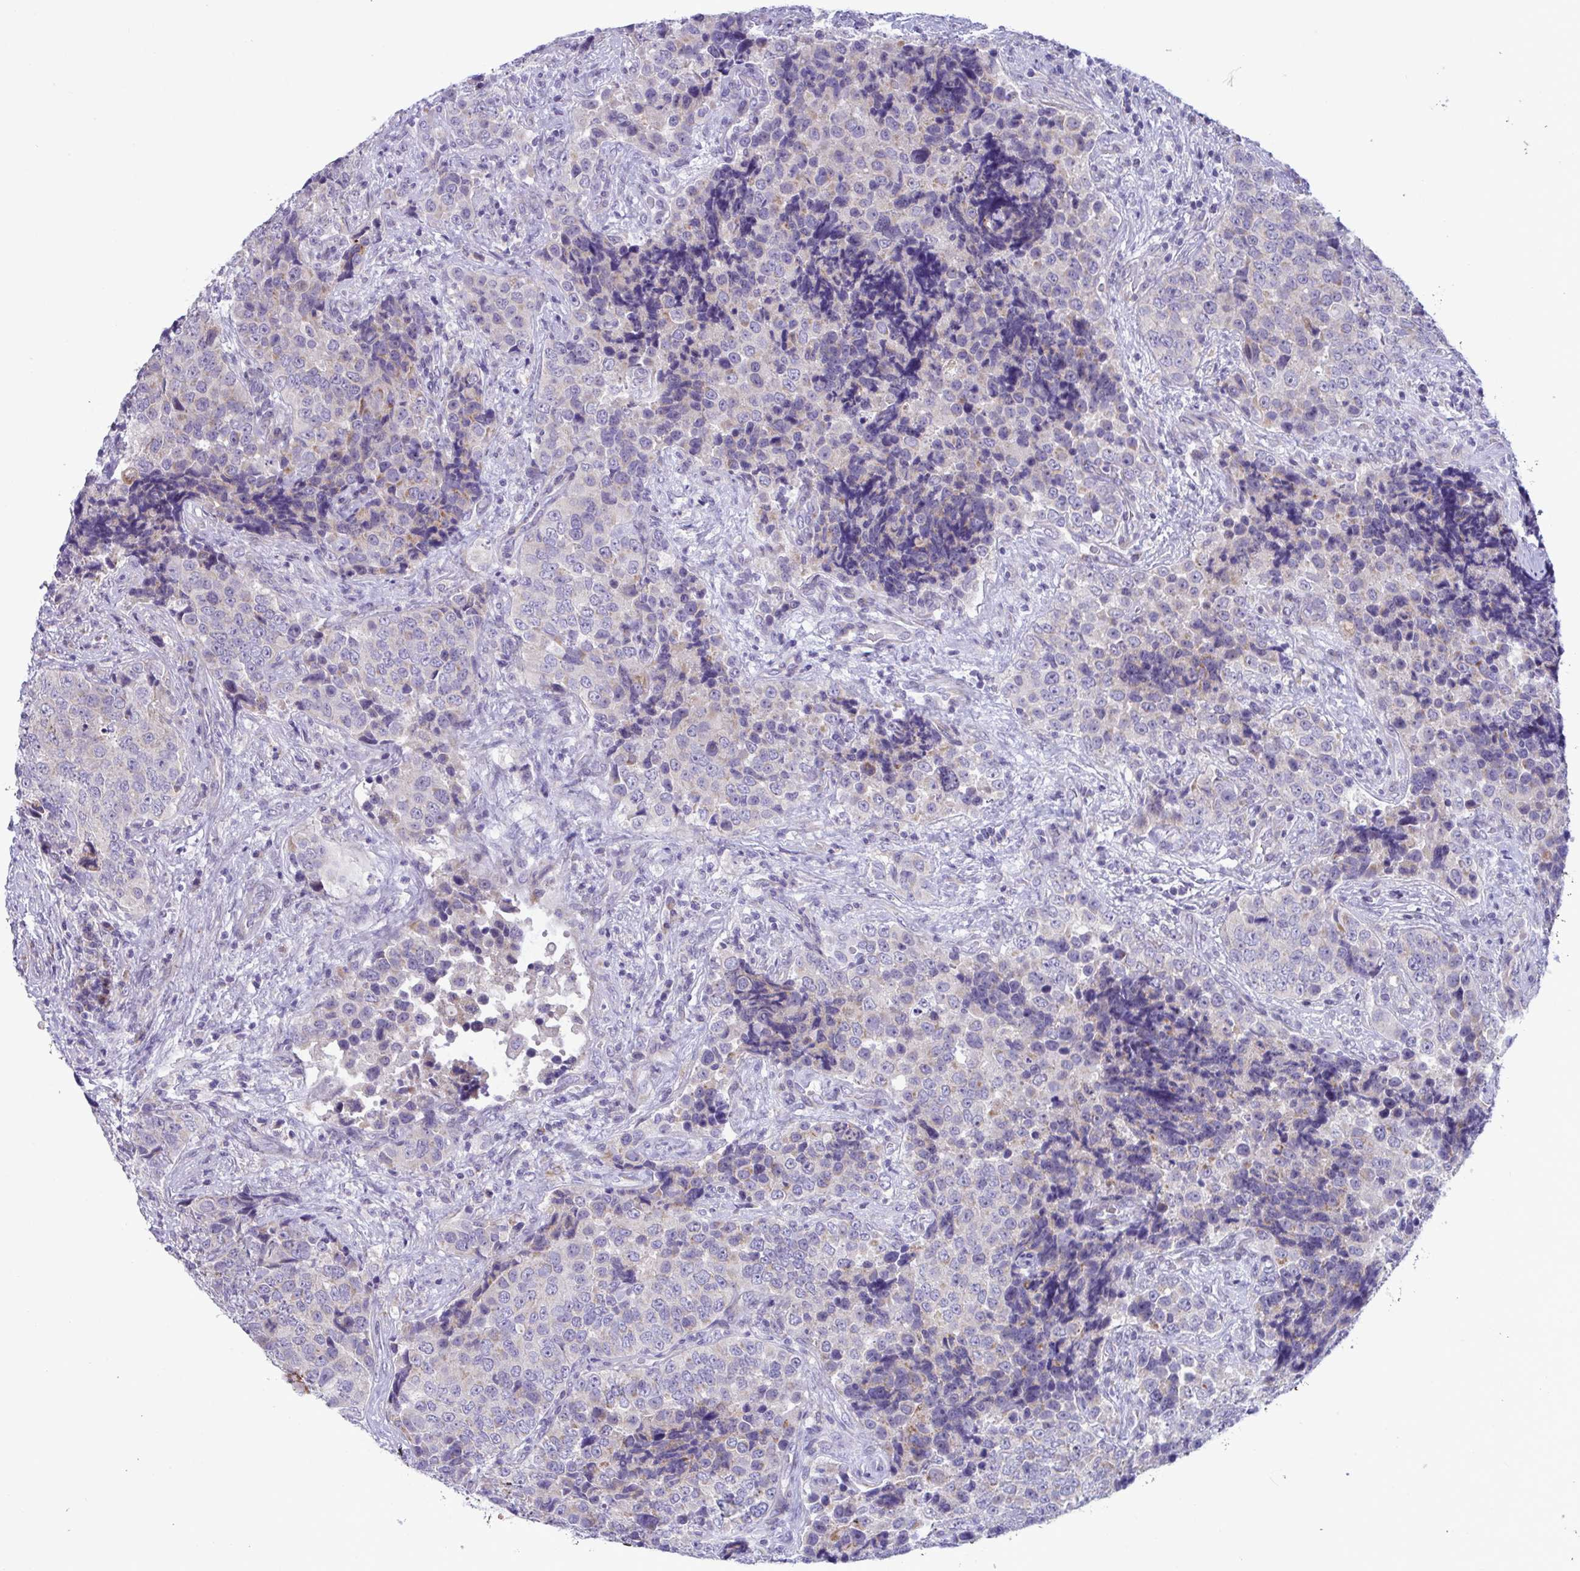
{"staining": {"intensity": "weak", "quantity": "<25%", "location": "cytoplasmic/membranous"}, "tissue": "urothelial cancer", "cell_type": "Tumor cells", "image_type": "cancer", "snomed": [{"axis": "morphology", "description": "Urothelial carcinoma, NOS"}, {"axis": "topography", "description": "Urinary bladder"}], "caption": "The photomicrograph reveals no significant positivity in tumor cells of transitional cell carcinoma. Brightfield microscopy of immunohistochemistry stained with DAB (brown) and hematoxylin (blue), captured at high magnification.", "gene": "DTX3", "patient": {"sex": "male", "age": 52}}